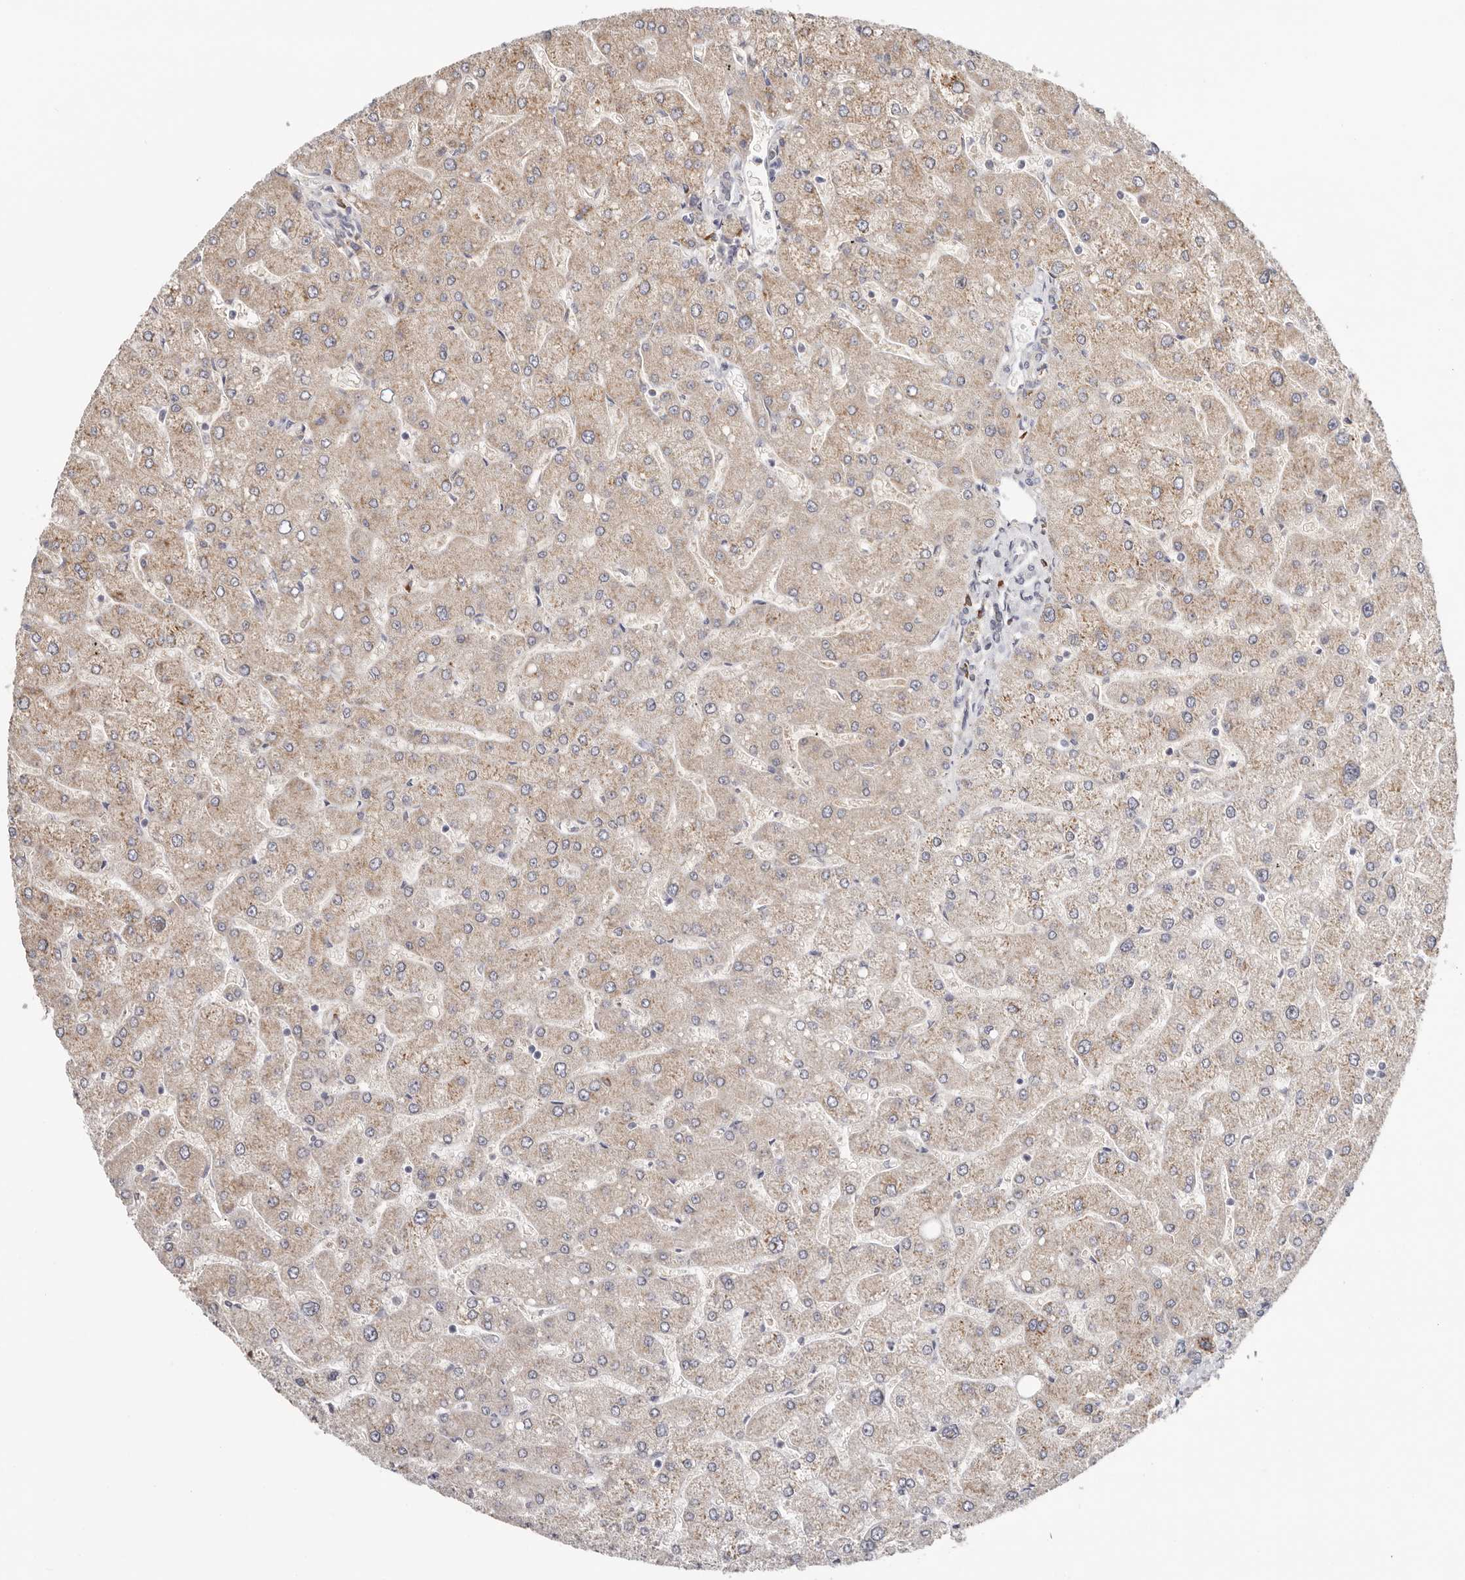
{"staining": {"intensity": "negative", "quantity": "none", "location": "none"}, "tissue": "liver", "cell_type": "Cholangiocytes", "image_type": "normal", "snomed": [{"axis": "morphology", "description": "Normal tissue, NOS"}, {"axis": "topography", "description": "Liver"}], "caption": "The immunohistochemistry (IHC) photomicrograph has no significant positivity in cholangiocytes of liver. (DAB (3,3'-diaminobenzidine) immunohistochemistry (IHC), high magnification).", "gene": "IL32", "patient": {"sex": "male", "age": 55}}